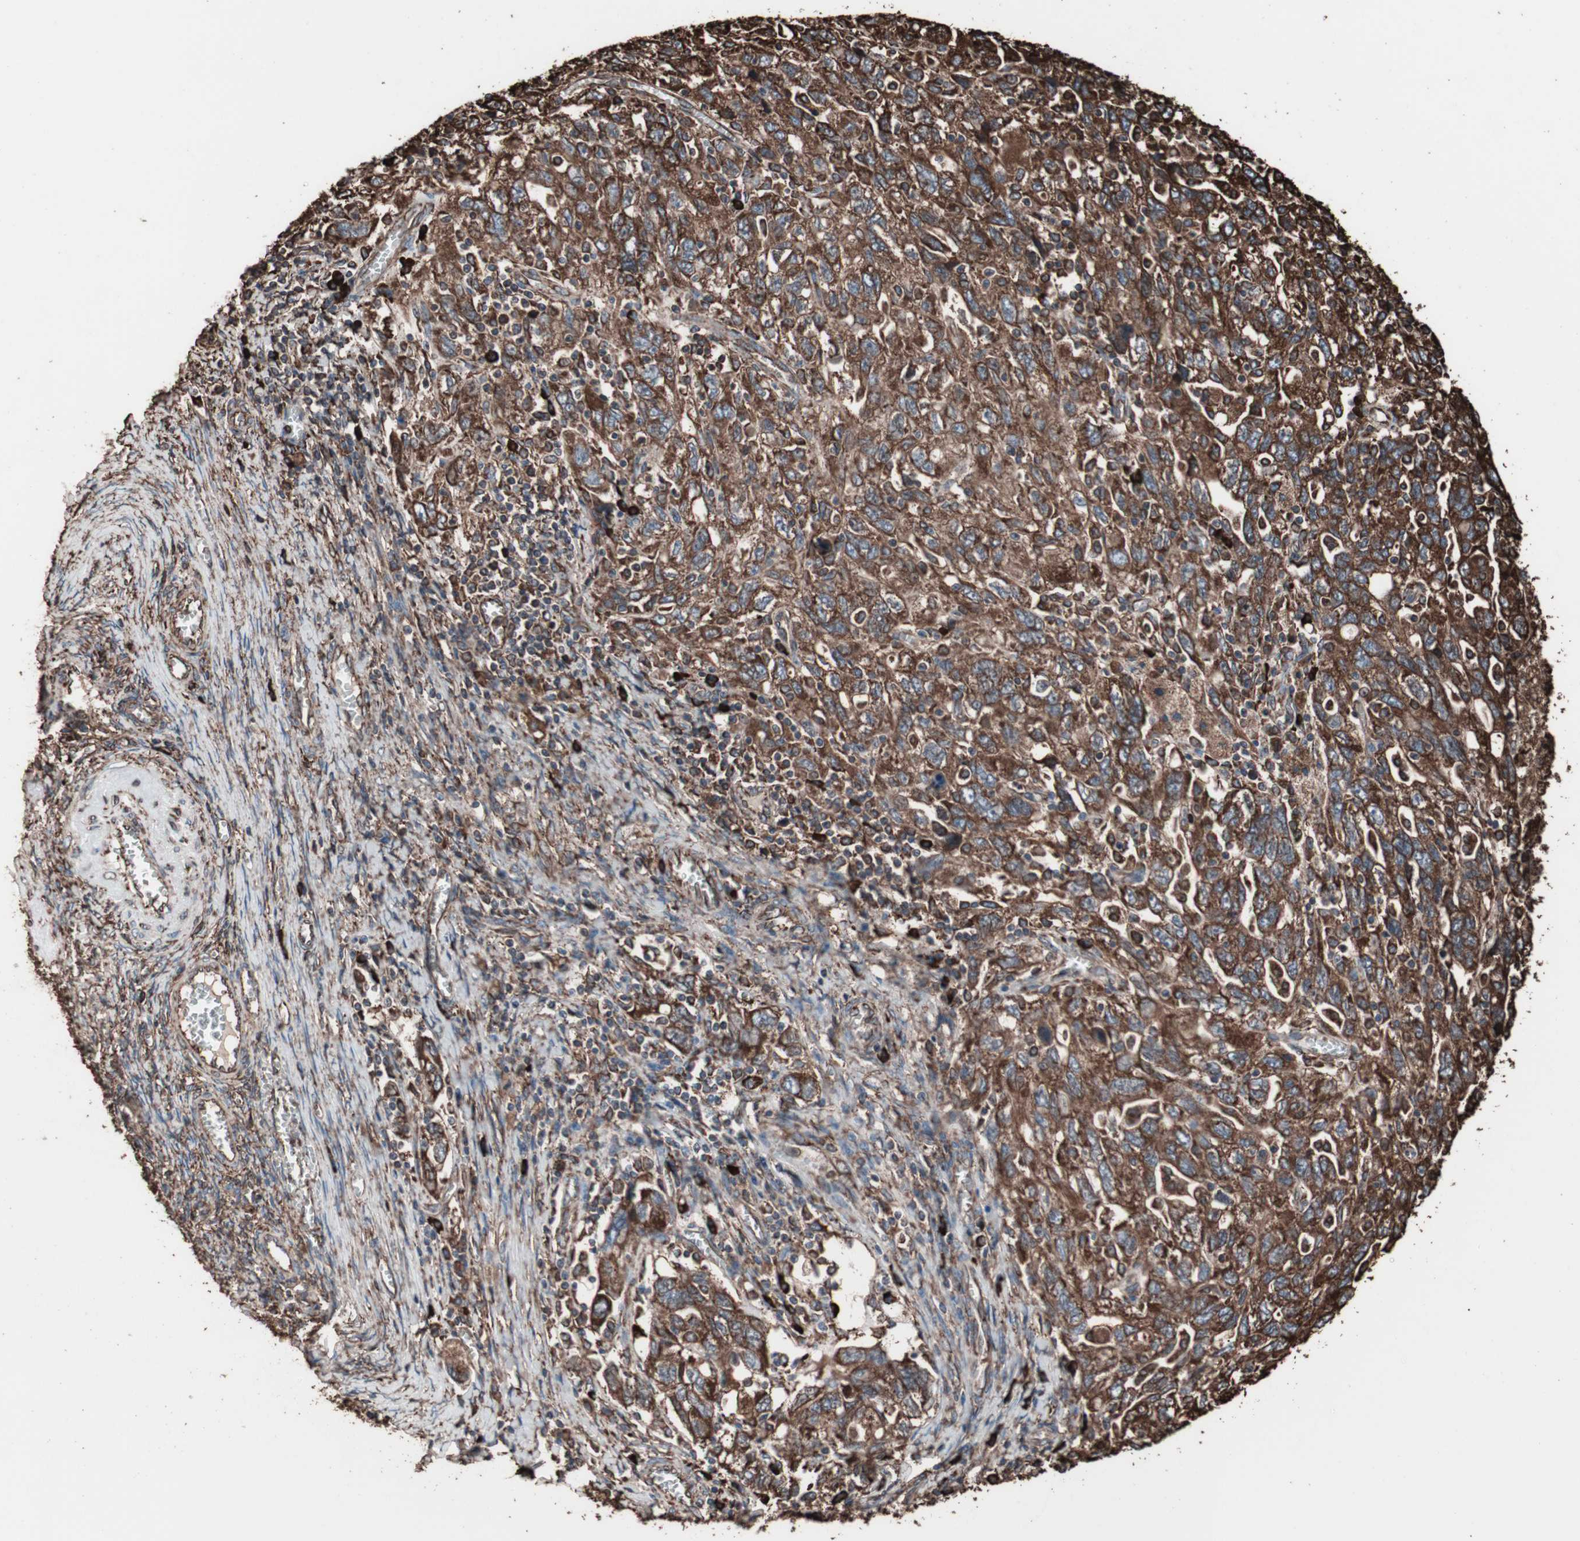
{"staining": {"intensity": "strong", "quantity": ">75%", "location": "cytoplasmic/membranous"}, "tissue": "ovarian cancer", "cell_type": "Tumor cells", "image_type": "cancer", "snomed": [{"axis": "morphology", "description": "Carcinoma, NOS"}, {"axis": "morphology", "description": "Cystadenocarcinoma, serous, NOS"}, {"axis": "topography", "description": "Ovary"}], "caption": "Immunohistochemistry photomicrograph of neoplastic tissue: carcinoma (ovarian) stained using immunohistochemistry shows high levels of strong protein expression localized specifically in the cytoplasmic/membranous of tumor cells, appearing as a cytoplasmic/membranous brown color.", "gene": "HSP90B1", "patient": {"sex": "female", "age": 69}}